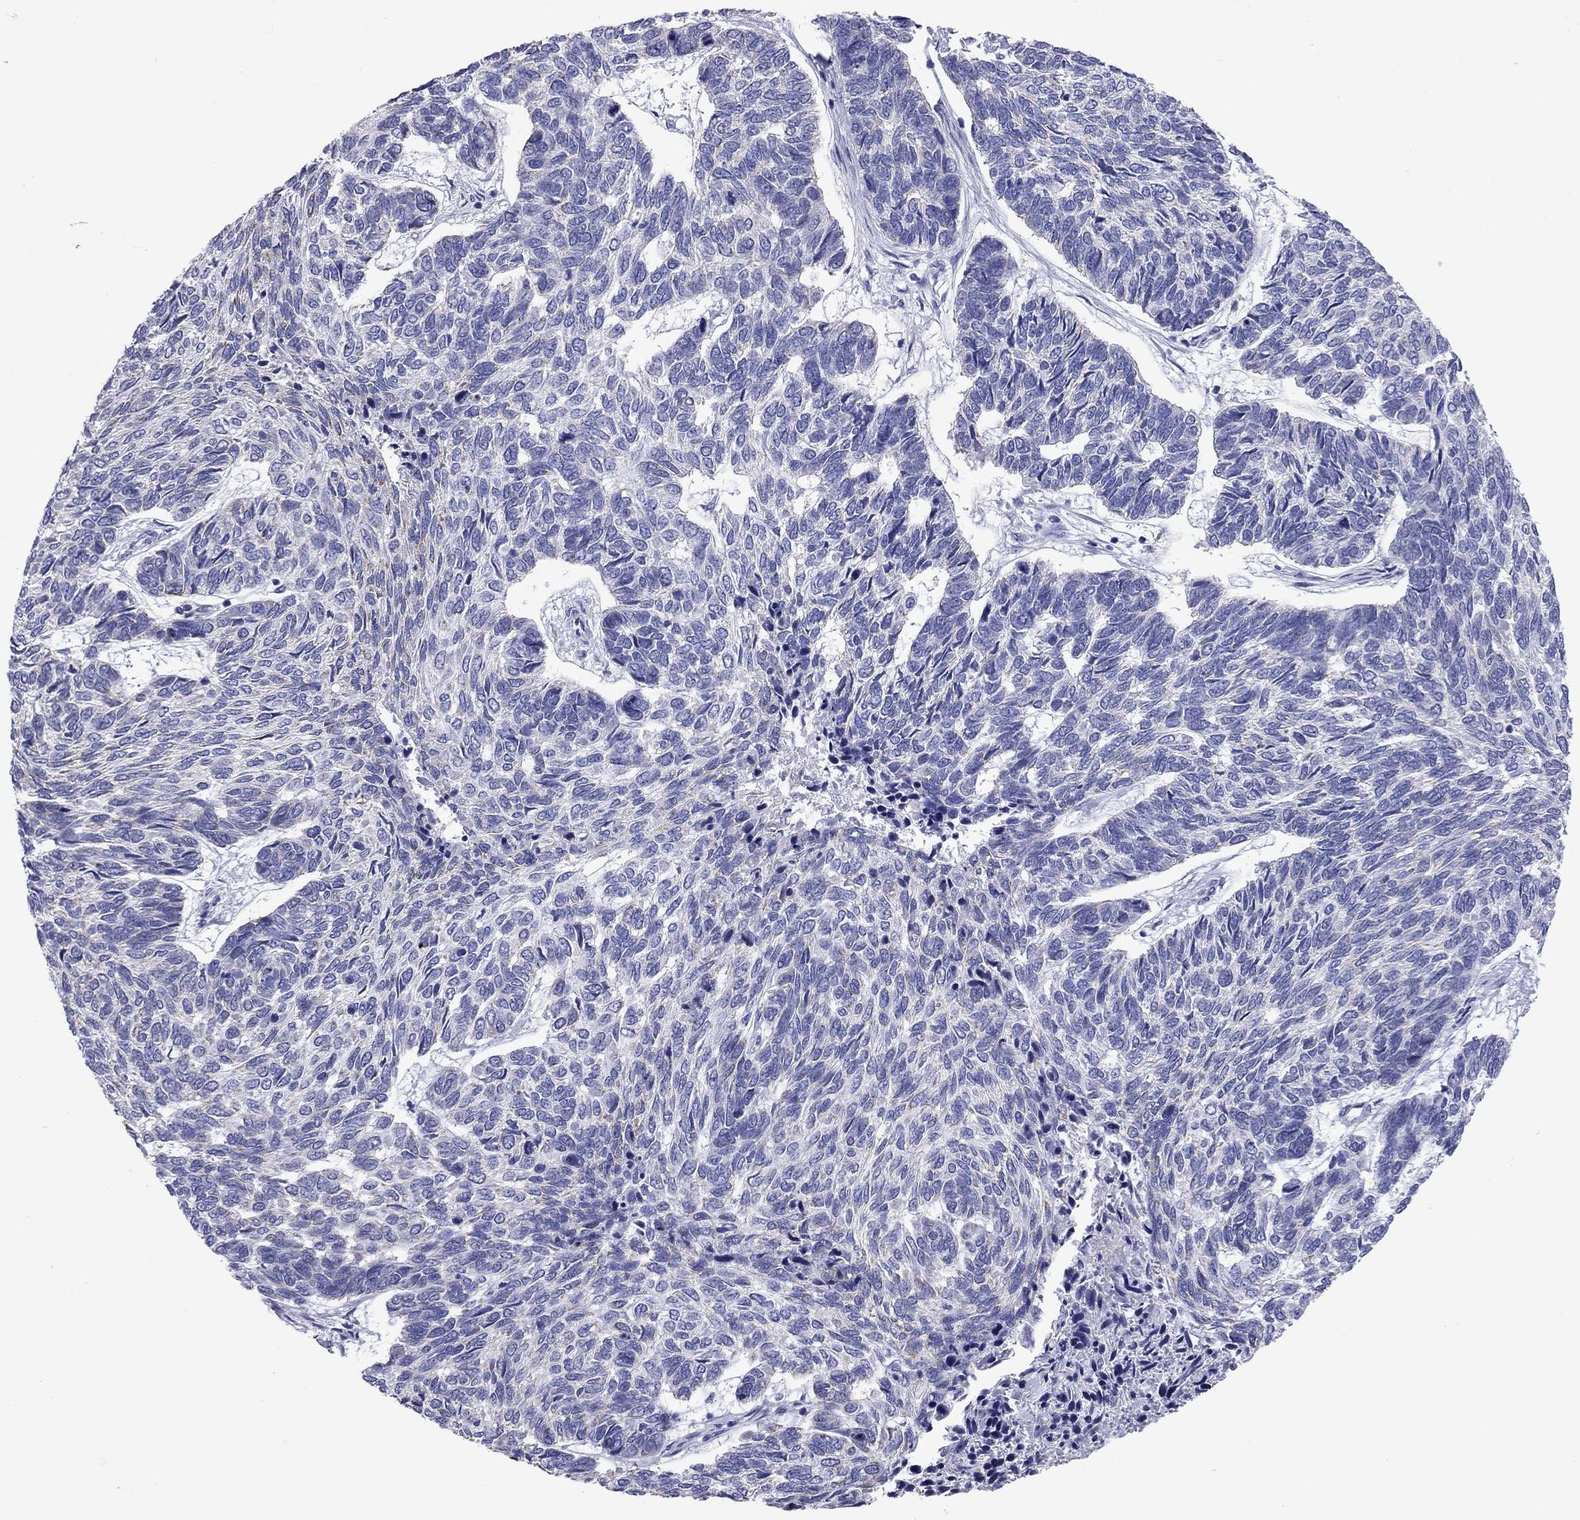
{"staining": {"intensity": "negative", "quantity": "none", "location": "none"}, "tissue": "skin cancer", "cell_type": "Tumor cells", "image_type": "cancer", "snomed": [{"axis": "morphology", "description": "Basal cell carcinoma"}, {"axis": "topography", "description": "Skin"}], "caption": "Immunohistochemistry (IHC) of skin cancer (basal cell carcinoma) exhibits no staining in tumor cells. The staining was performed using DAB to visualize the protein expression in brown, while the nuclei were stained in blue with hematoxylin (Magnification: 20x).", "gene": "DPY19L2", "patient": {"sex": "female", "age": 65}}